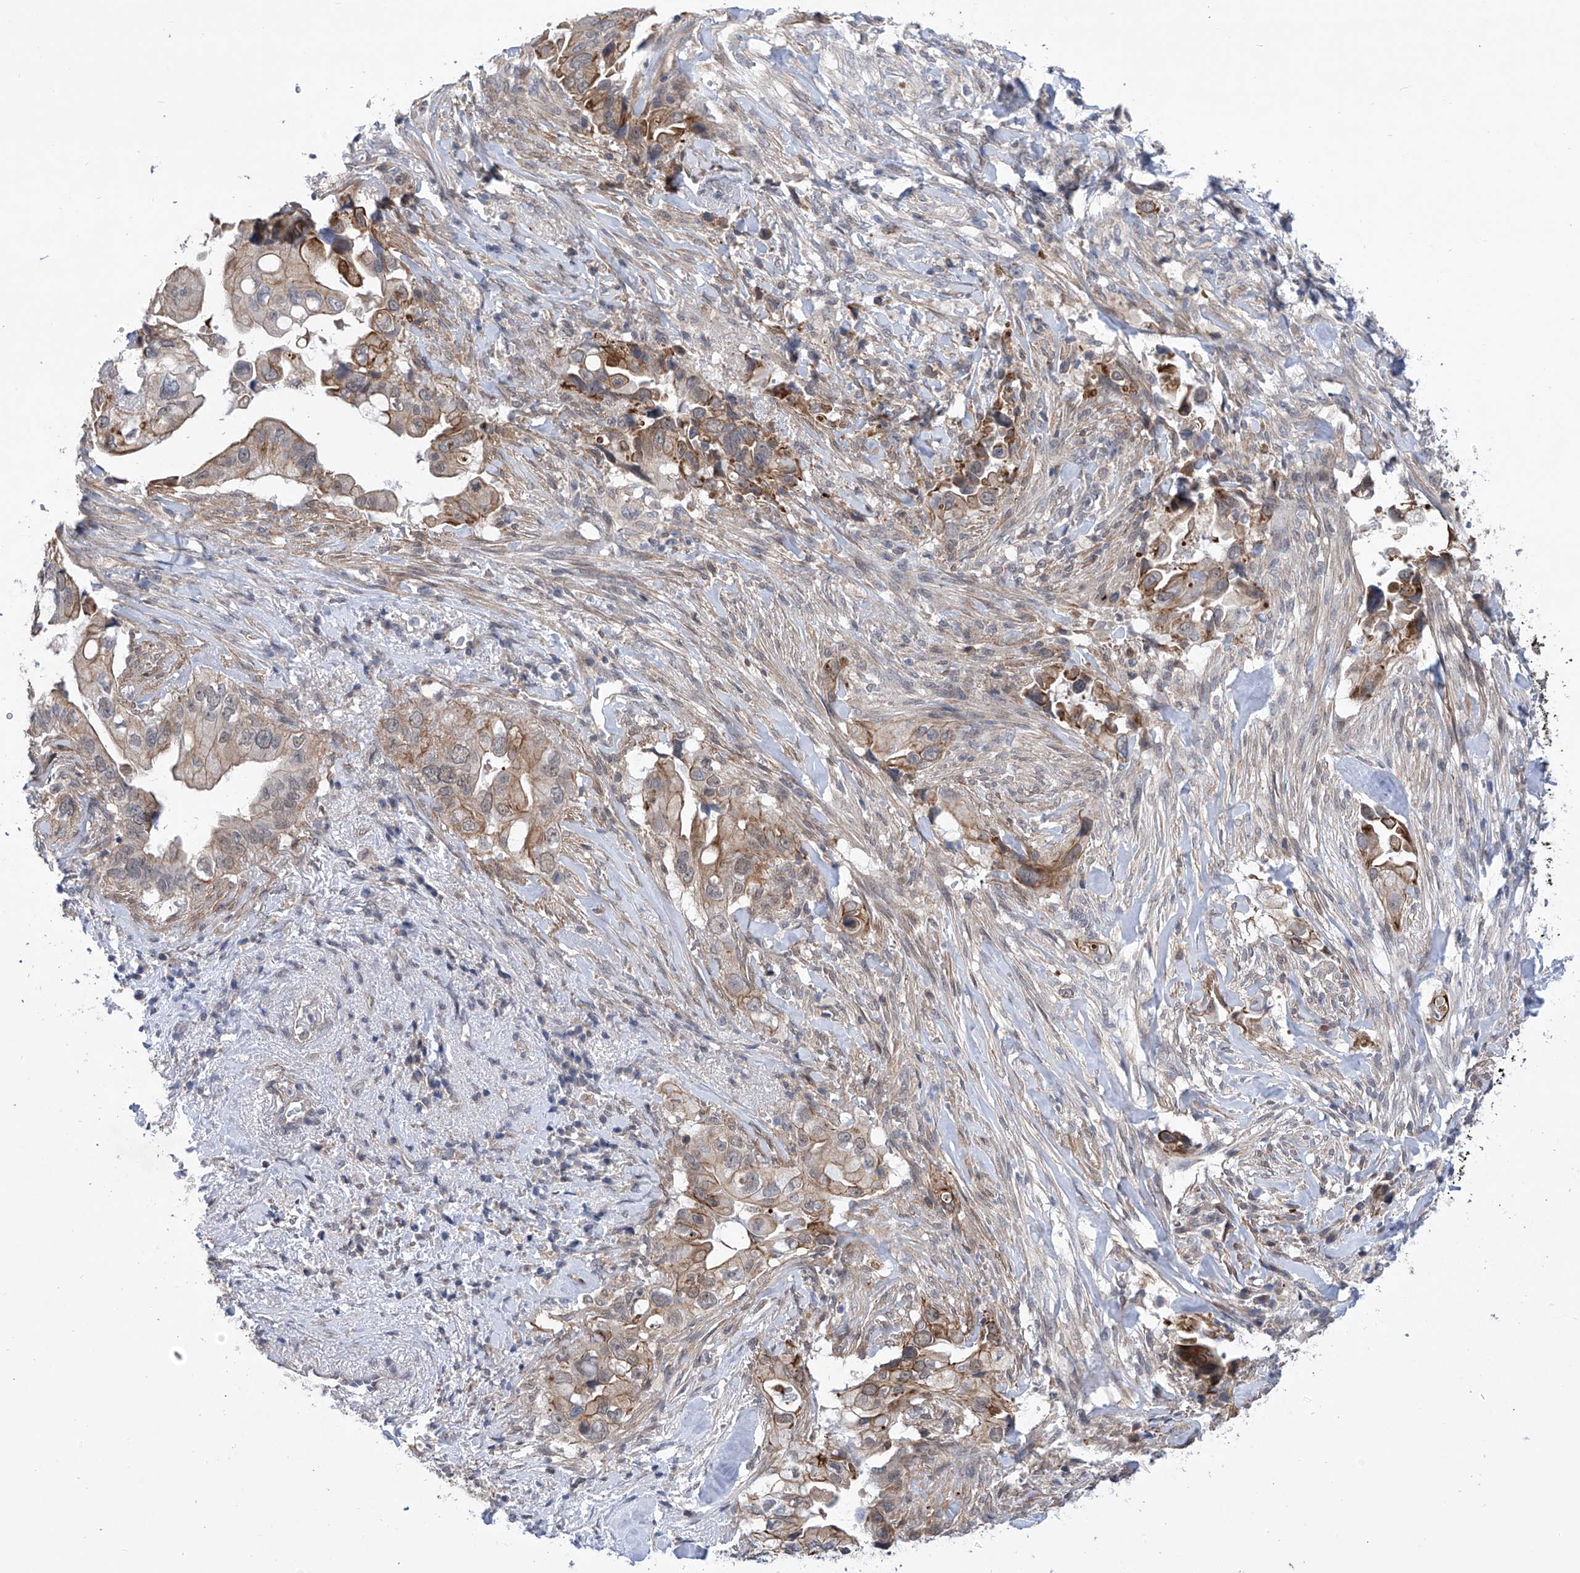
{"staining": {"intensity": "moderate", "quantity": ">75%", "location": "cytoplasmic/membranous"}, "tissue": "pancreatic cancer", "cell_type": "Tumor cells", "image_type": "cancer", "snomed": [{"axis": "morphology", "description": "Inflammation, NOS"}, {"axis": "morphology", "description": "Adenocarcinoma, NOS"}, {"axis": "topography", "description": "Pancreas"}], "caption": "A medium amount of moderate cytoplasmic/membranous staining is seen in about >75% of tumor cells in pancreatic adenocarcinoma tissue.", "gene": "KIFC2", "patient": {"sex": "female", "age": 56}}